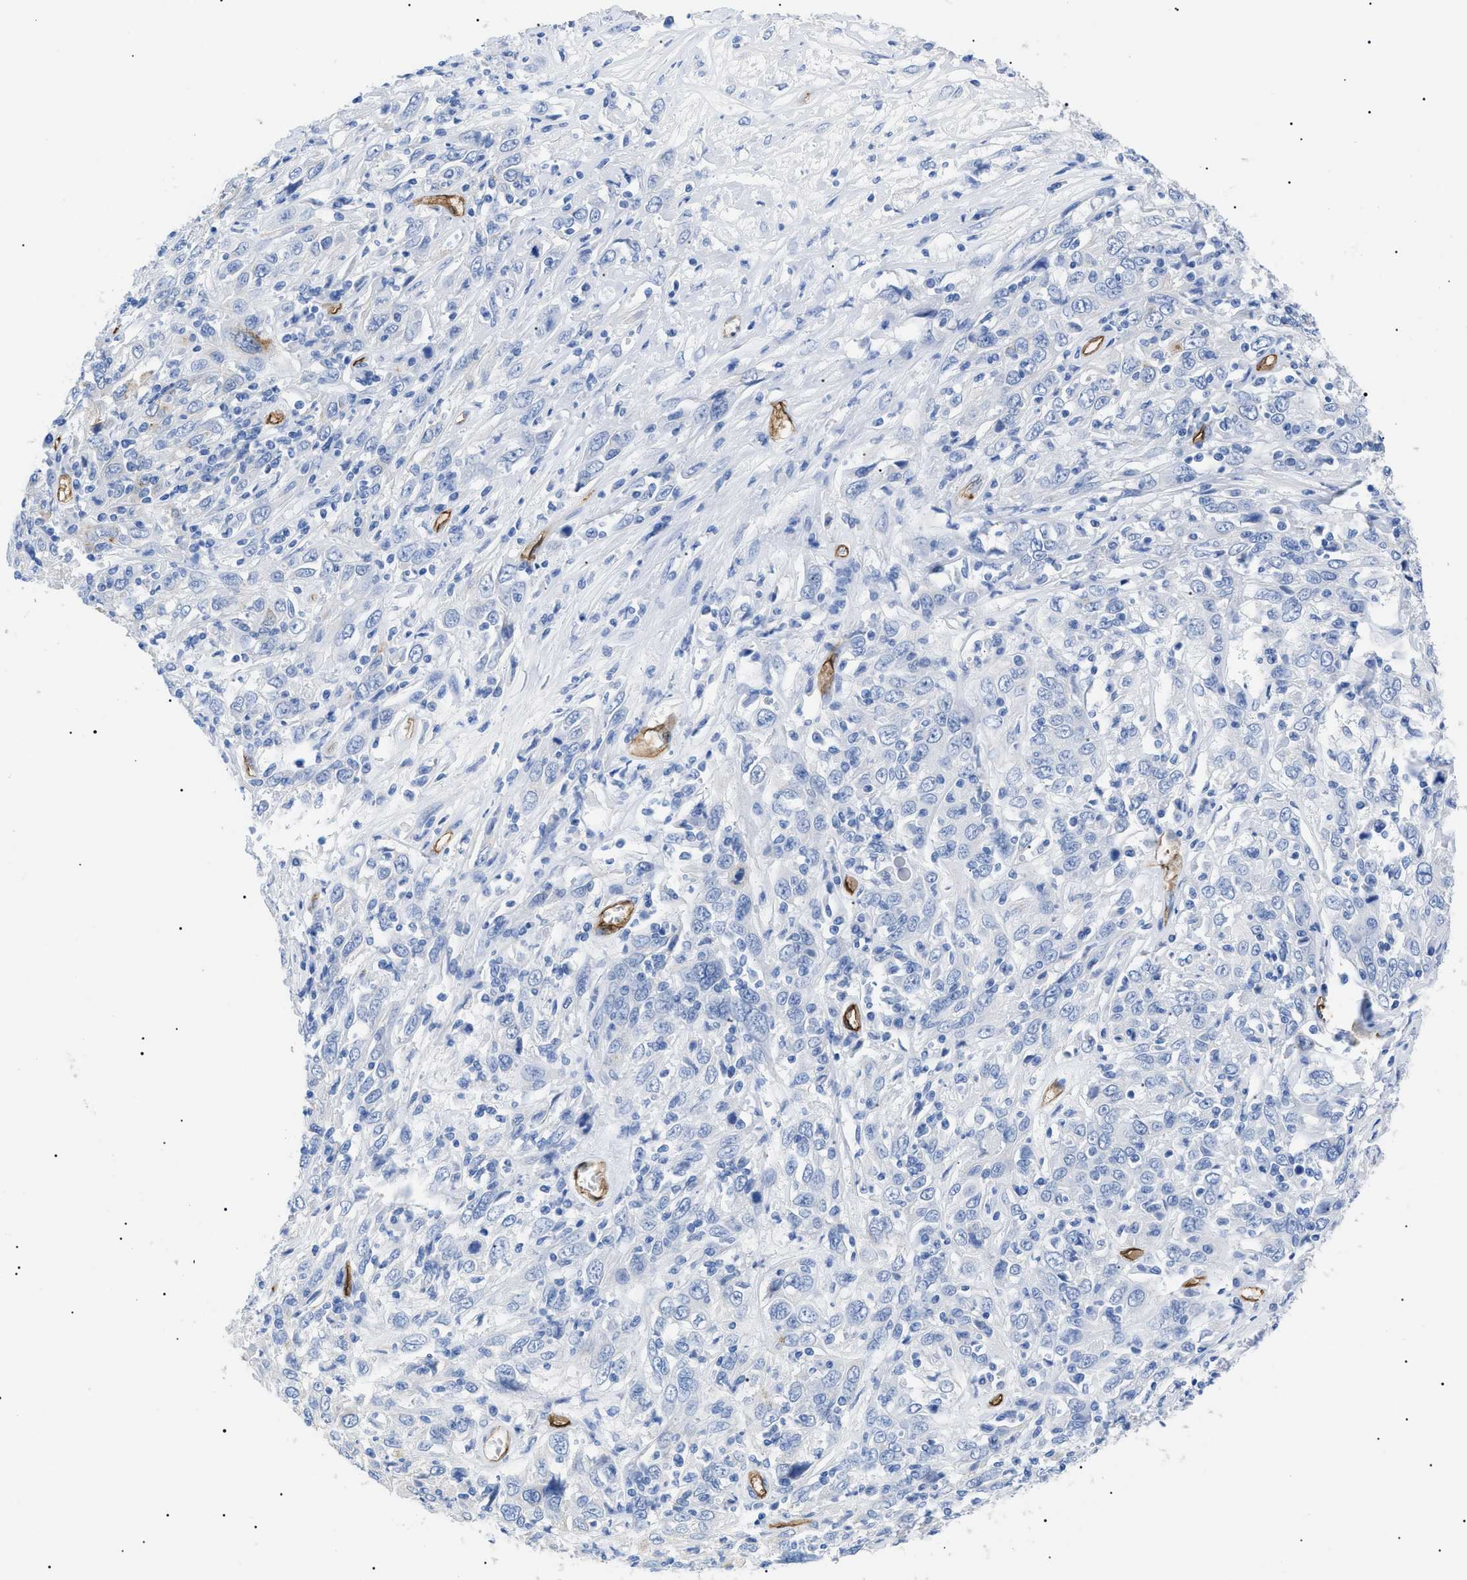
{"staining": {"intensity": "negative", "quantity": "none", "location": "none"}, "tissue": "cervical cancer", "cell_type": "Tumor cells", "image_type": "cancer", "snomed": [{"axis": "morphology", "description": "Squamous cell carcinoma, NOS"}, {"axis": "topography", "description": "Cervix"}], "caption": "The histopathology image demonstrates no significant staining in tumor cells of cervical squamous cell carcinoma. (DAB (3,3'-diaminobenzidine) IHC visualized using brightfield microscopy, high magnification).", "gene": "PODXL", "patient": {"sex": "female", "age": 46}}